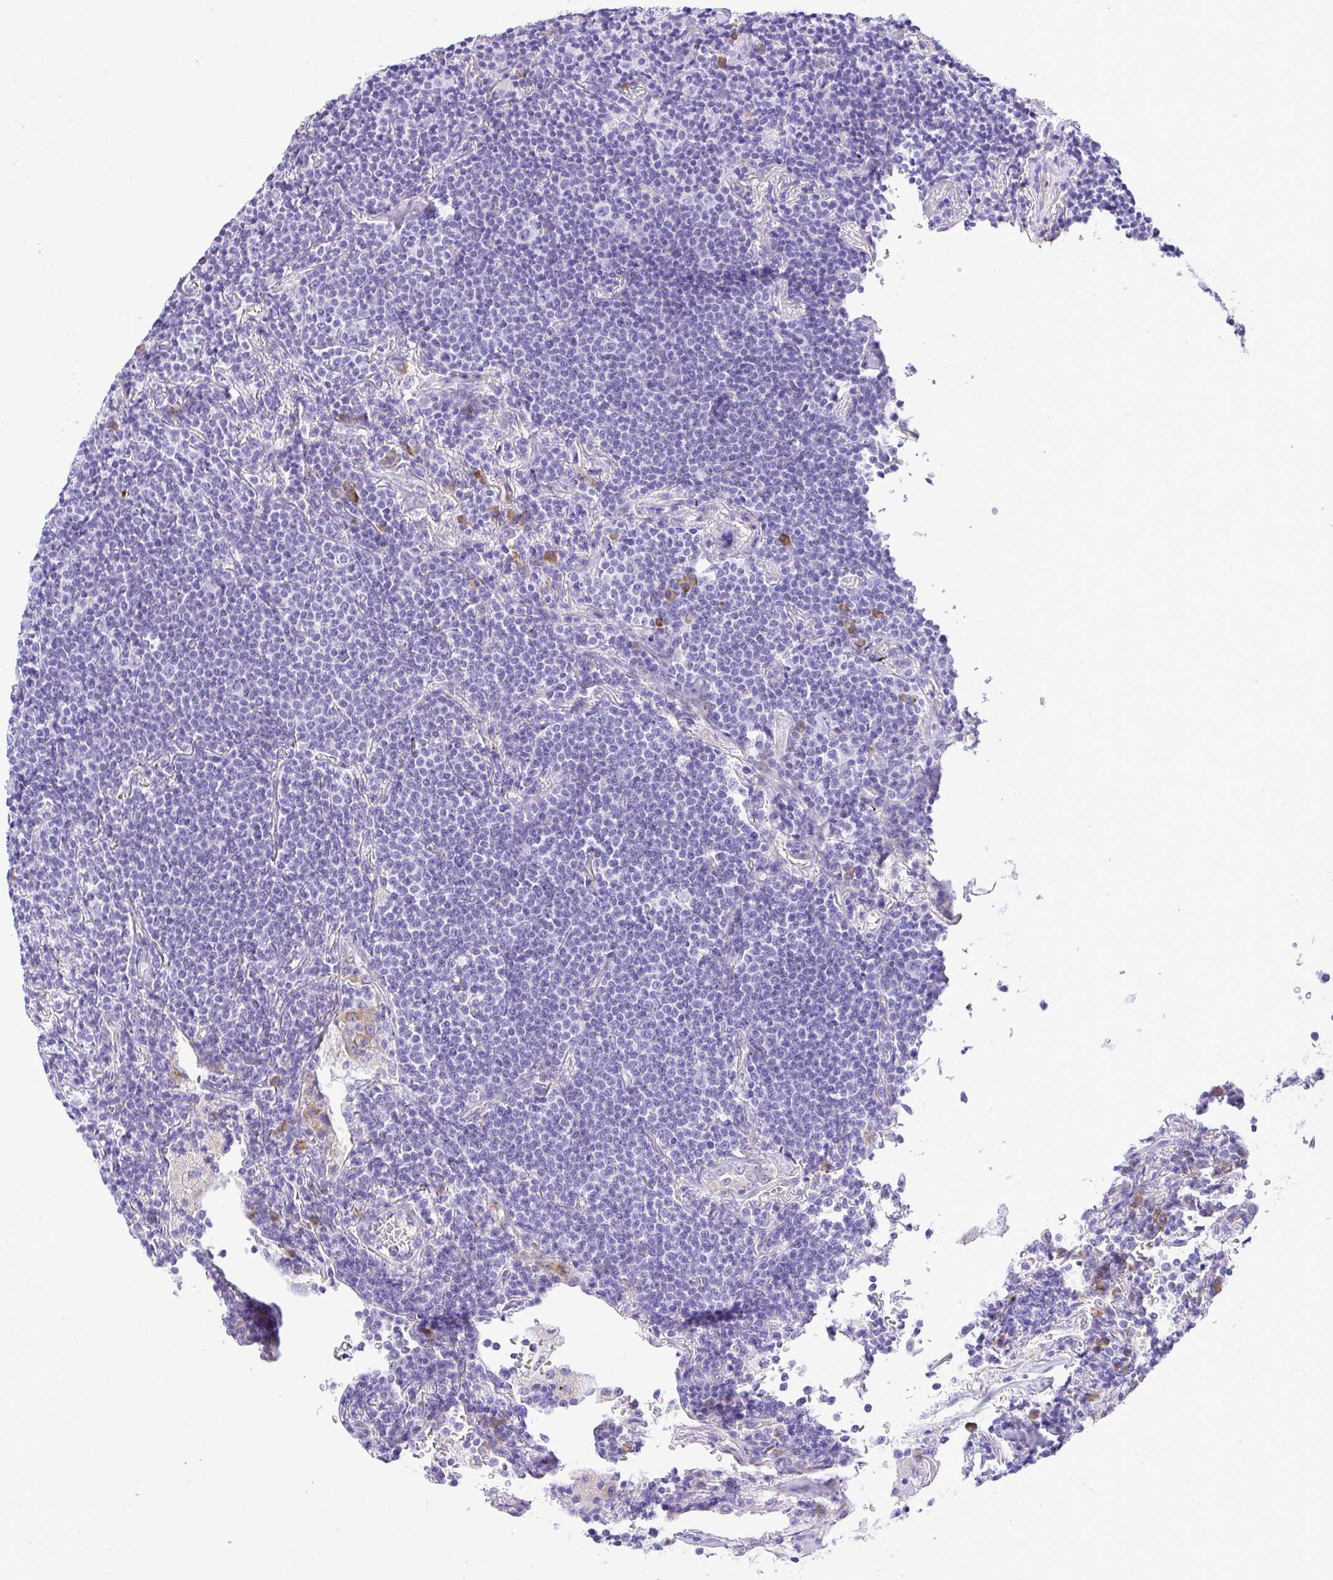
{"staining": {"intensity": "negative", "quantity": "none", "location": "none"}, "tissue": "lymphoma", "cell_type": "Tumor cells", "image_type": "cancer", "snomed": [{"axis": "morphology", "description": "Malignant lymphoma, non-Hodgkin's type, Low grade"}, {"axis": "topography", "description": "Lung"}], "caption": "Tumor cells show no significant protein expression in lymphoma. (Brightfield microscopy of DAB IHC at high magnification).", "gene": "ADRA2C", "patient": {"sex": "female", "age": 71}}